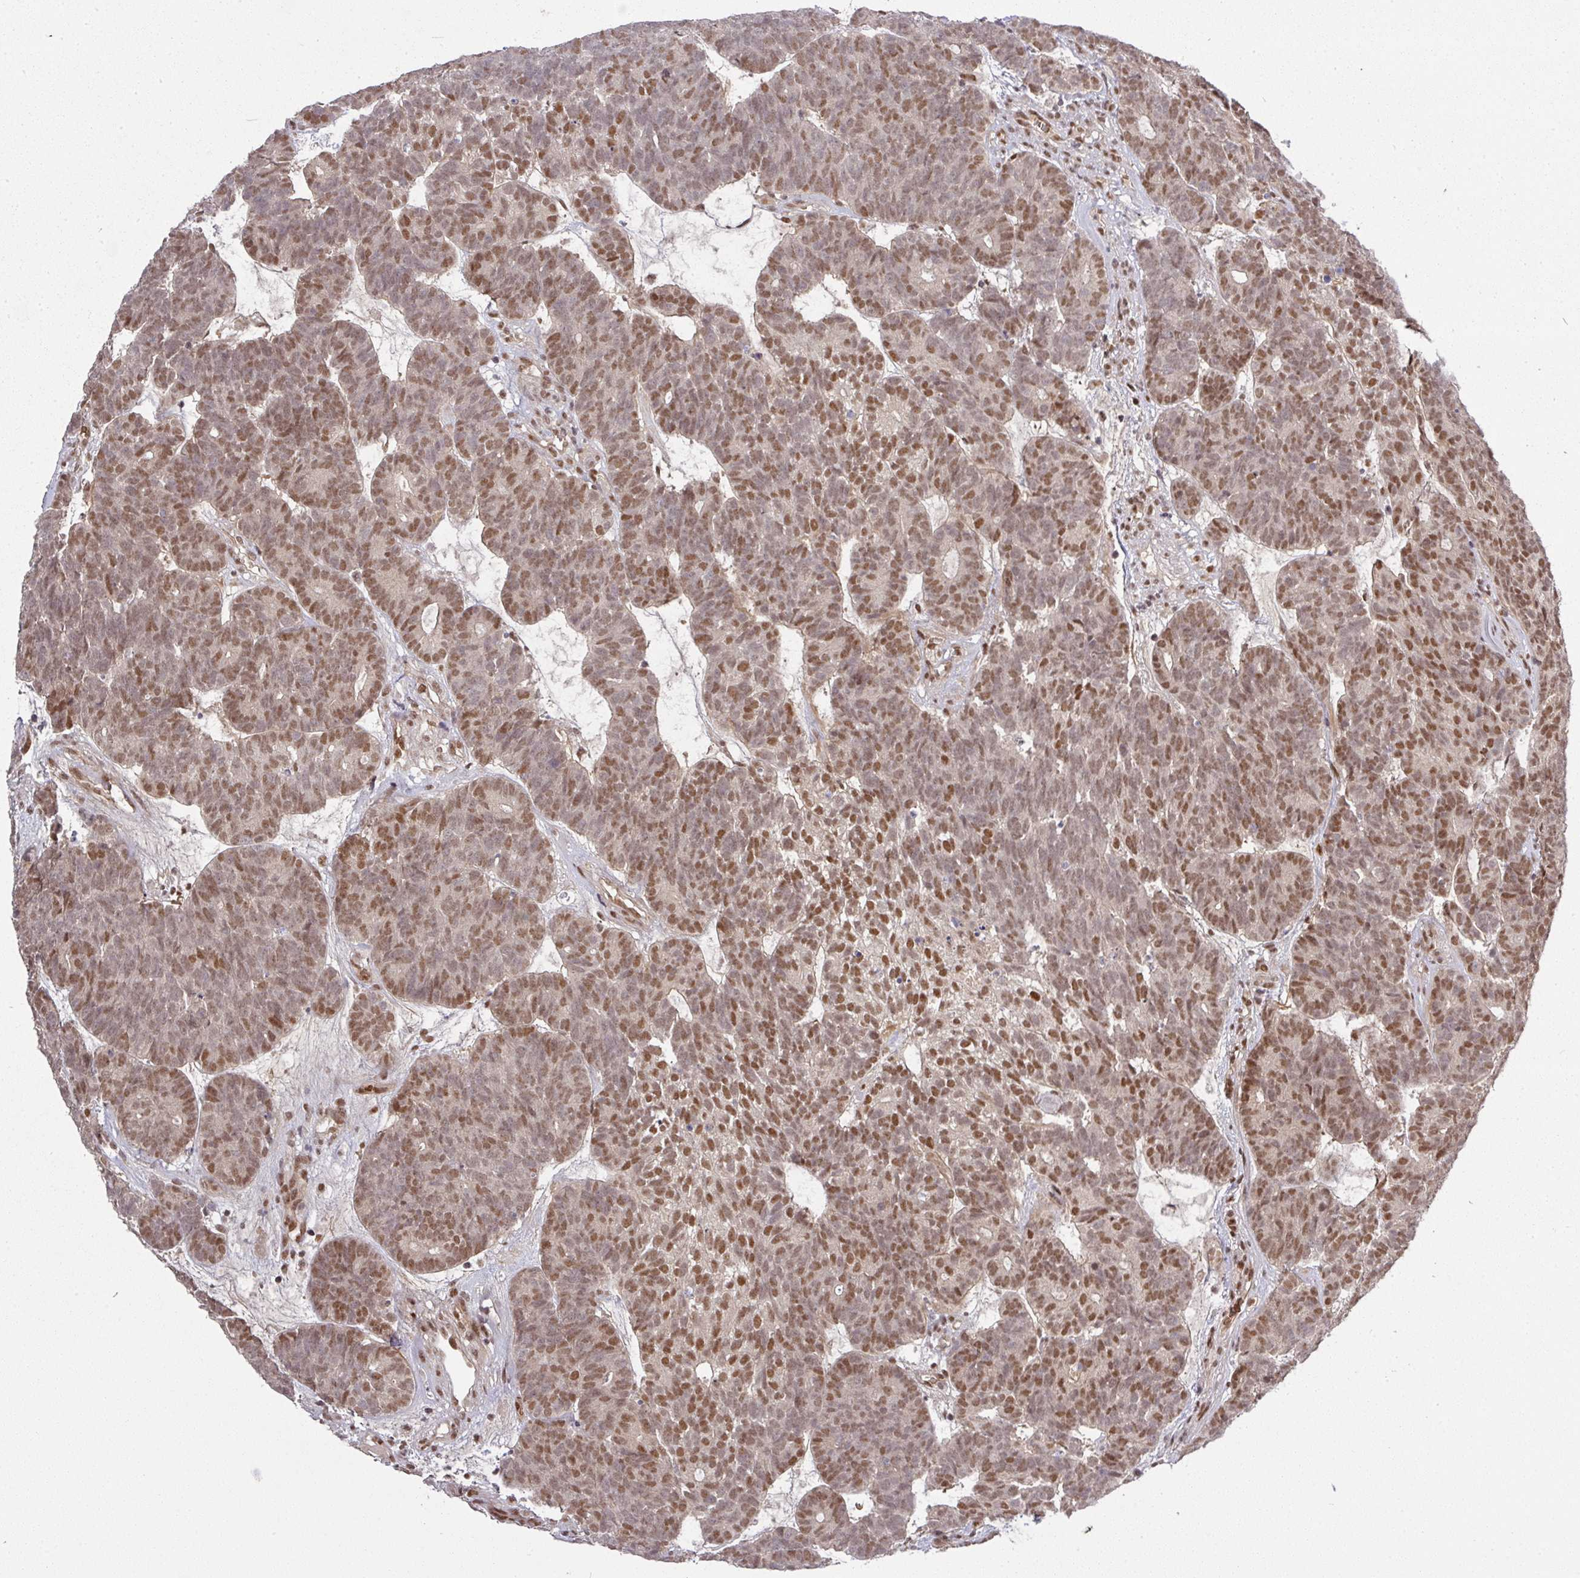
{"staining": {"intensity": "moderate", "quantity": ">75%", "location": "nuclear"}, "tissue": "head and neck cancer", "cell_type": "Tumor cells", "image_type": "cancer", "snomed": [{"axis": "morphology", "description": "Adenocarcinoma, NOS"}, {"axis": "topography", "description": "Head-Neck"}], "caption": "Approximately >75% of tumor cells in head and neck cancer reveal moderate nuclear protein staining as visualized by brown immunohistochemical staining.", "gene": "CIC", "patient": {"sex": "female", "age": 81}}